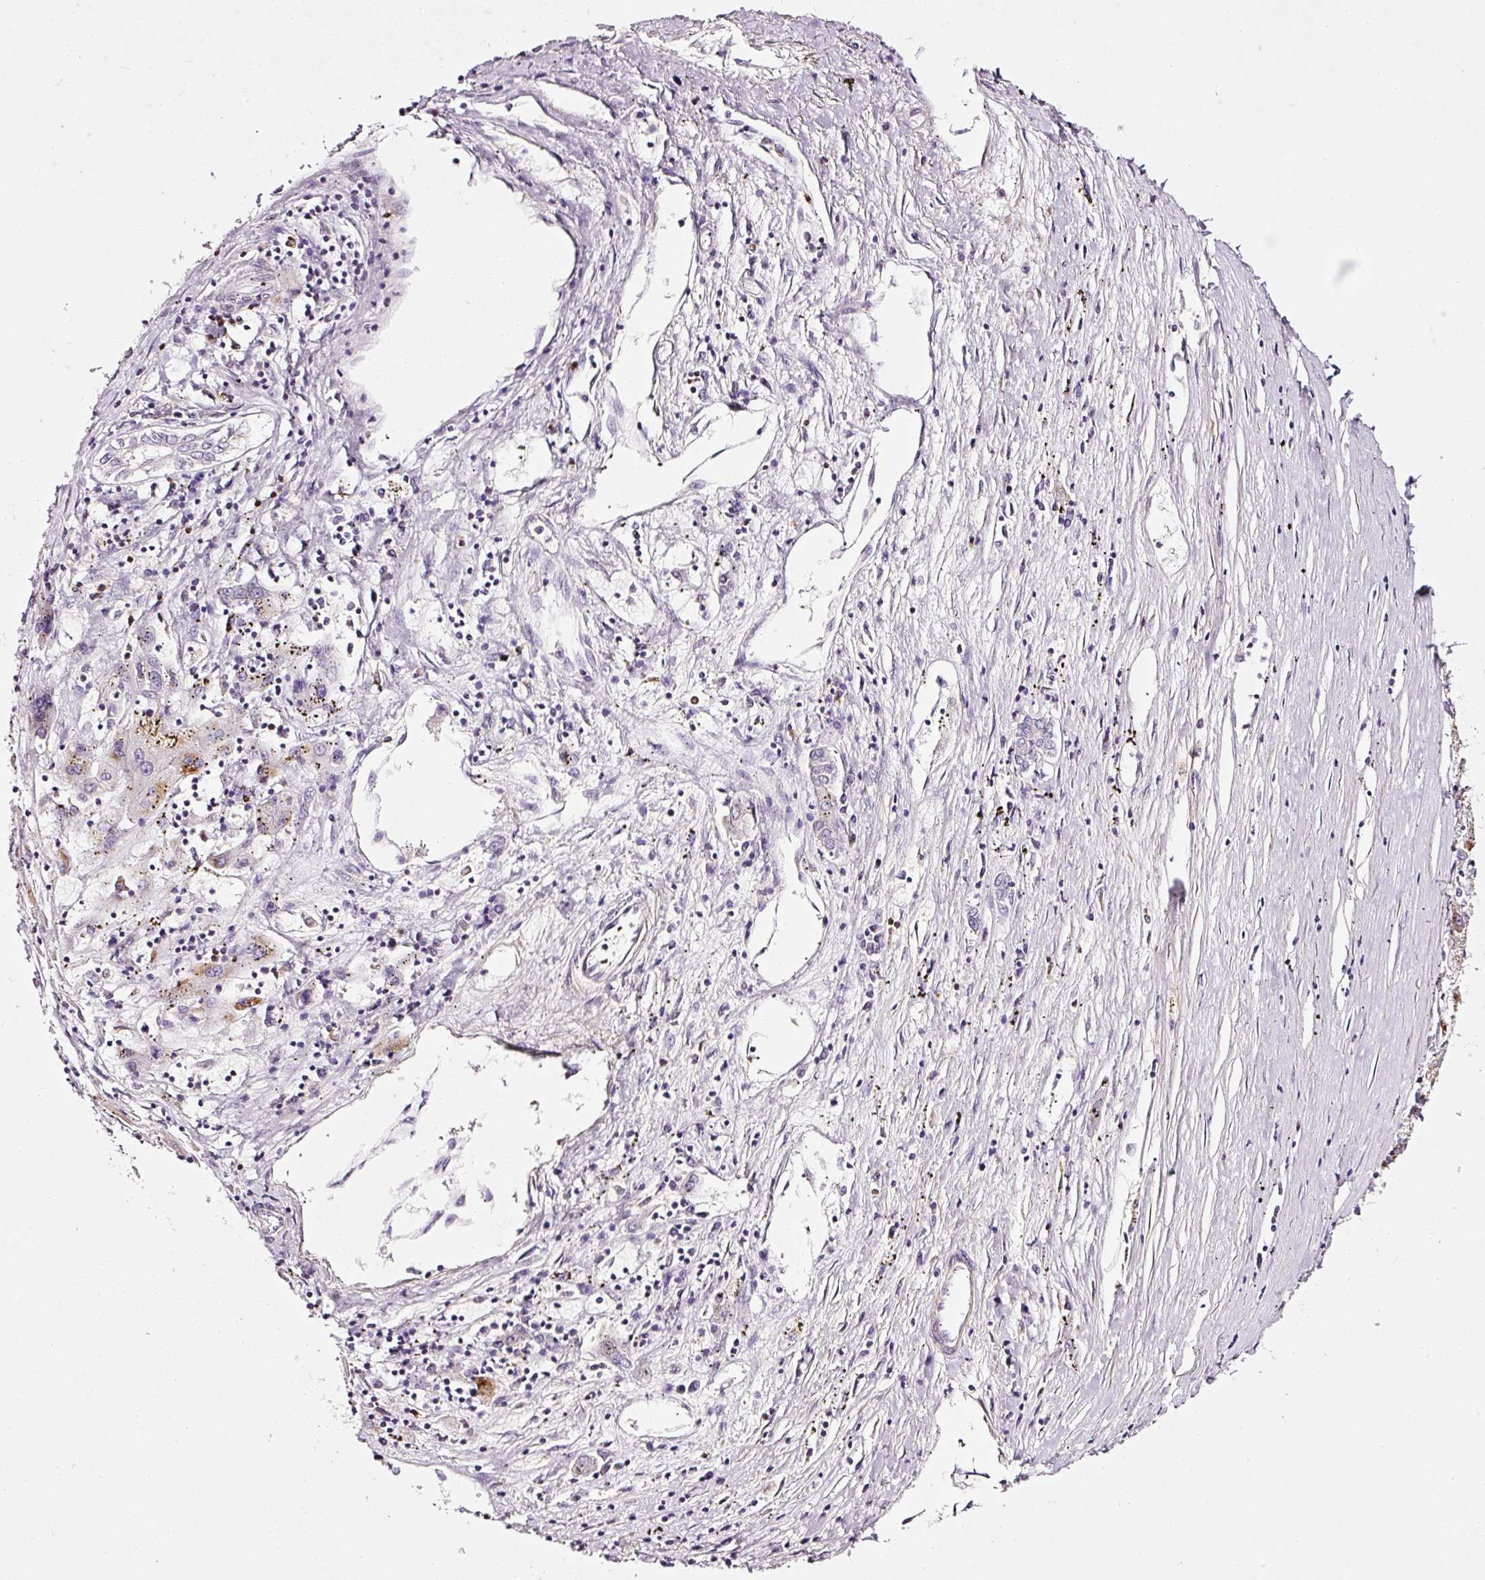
{"staining": {"intensity": "moderate", "quantity": "<25%", "location": "cytoplasmic/membranous"}, "tissue": "liver cancer", "cell_type": "Tumor cells", "image_type": "cancer", "snomed": [{"axis": "morphology", "description": "Carcinoma, Hepatocellular, NOS"}, {"axis": "topography", "description": "Liver"}], "caption": "This micrograph displays IHC staining of liver cancer, with low moderate cytoplasmic/membranous positivity in approximately <25% of tumor cells.", "gene": "CYB561A3", "patient": {"sex": "male", "age": 72}}